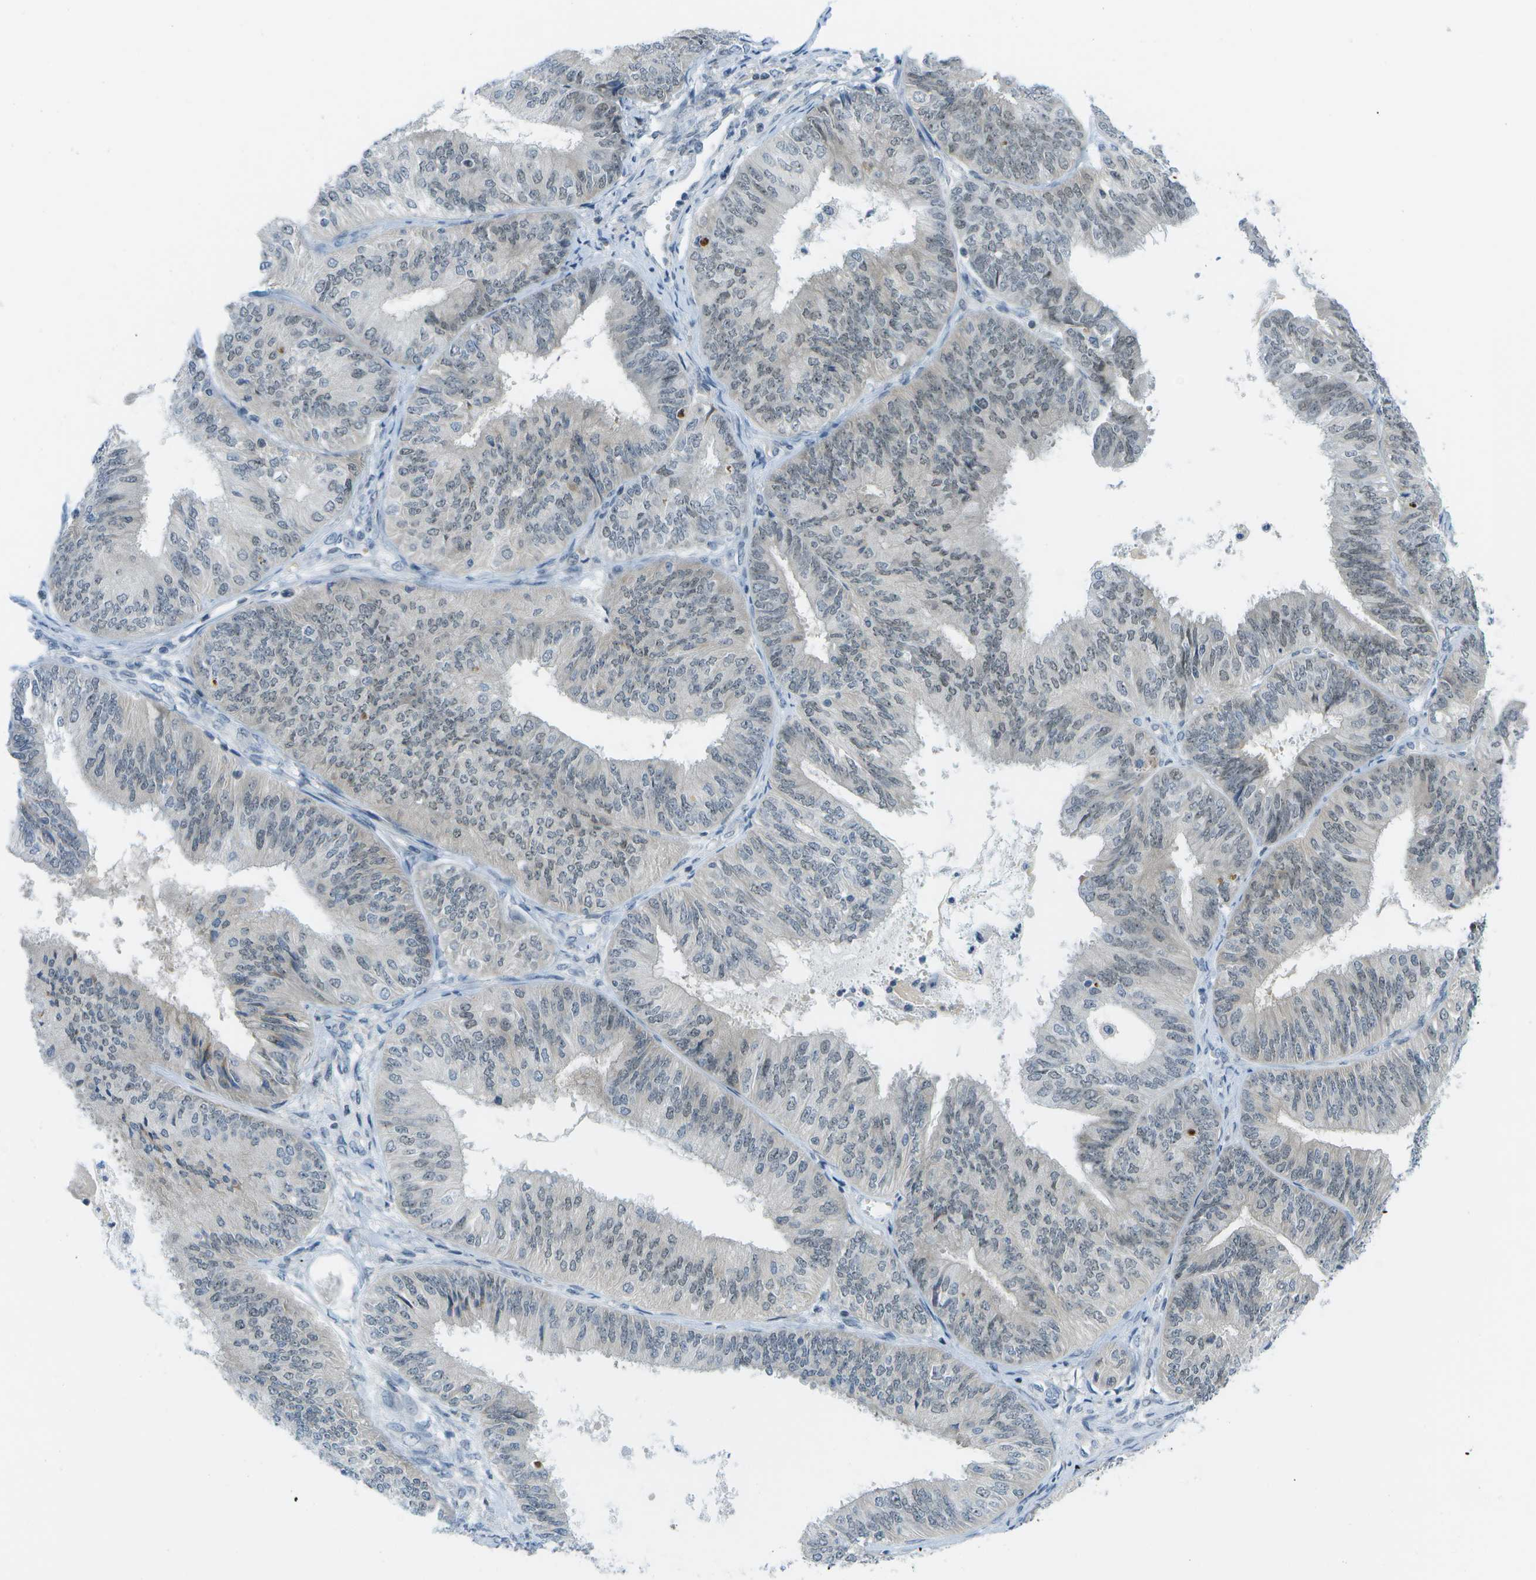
{"staining": {"intensity": "weak", "quantity": "25%-75%", "location": "nuclear"}, "tissue": "endometrial cancer", "cell_type": "Tumor cells", "image_type": "cancer", "snomed": [{"axis": "morphology", "description": "Adenocarcinoma, NOS"}, {"axis": "topography", "description": "Endometrium"}], "caption": "Endometrial cancer tissue shows weak nuclear staining in about 25%-75% of tumor cells, visualized by immunohistochemistry. The protein is shown in brown color, while the nuclei are stained blue.", "gene": "PITHD1", "patient": {"sex": "female", "age": 58}}